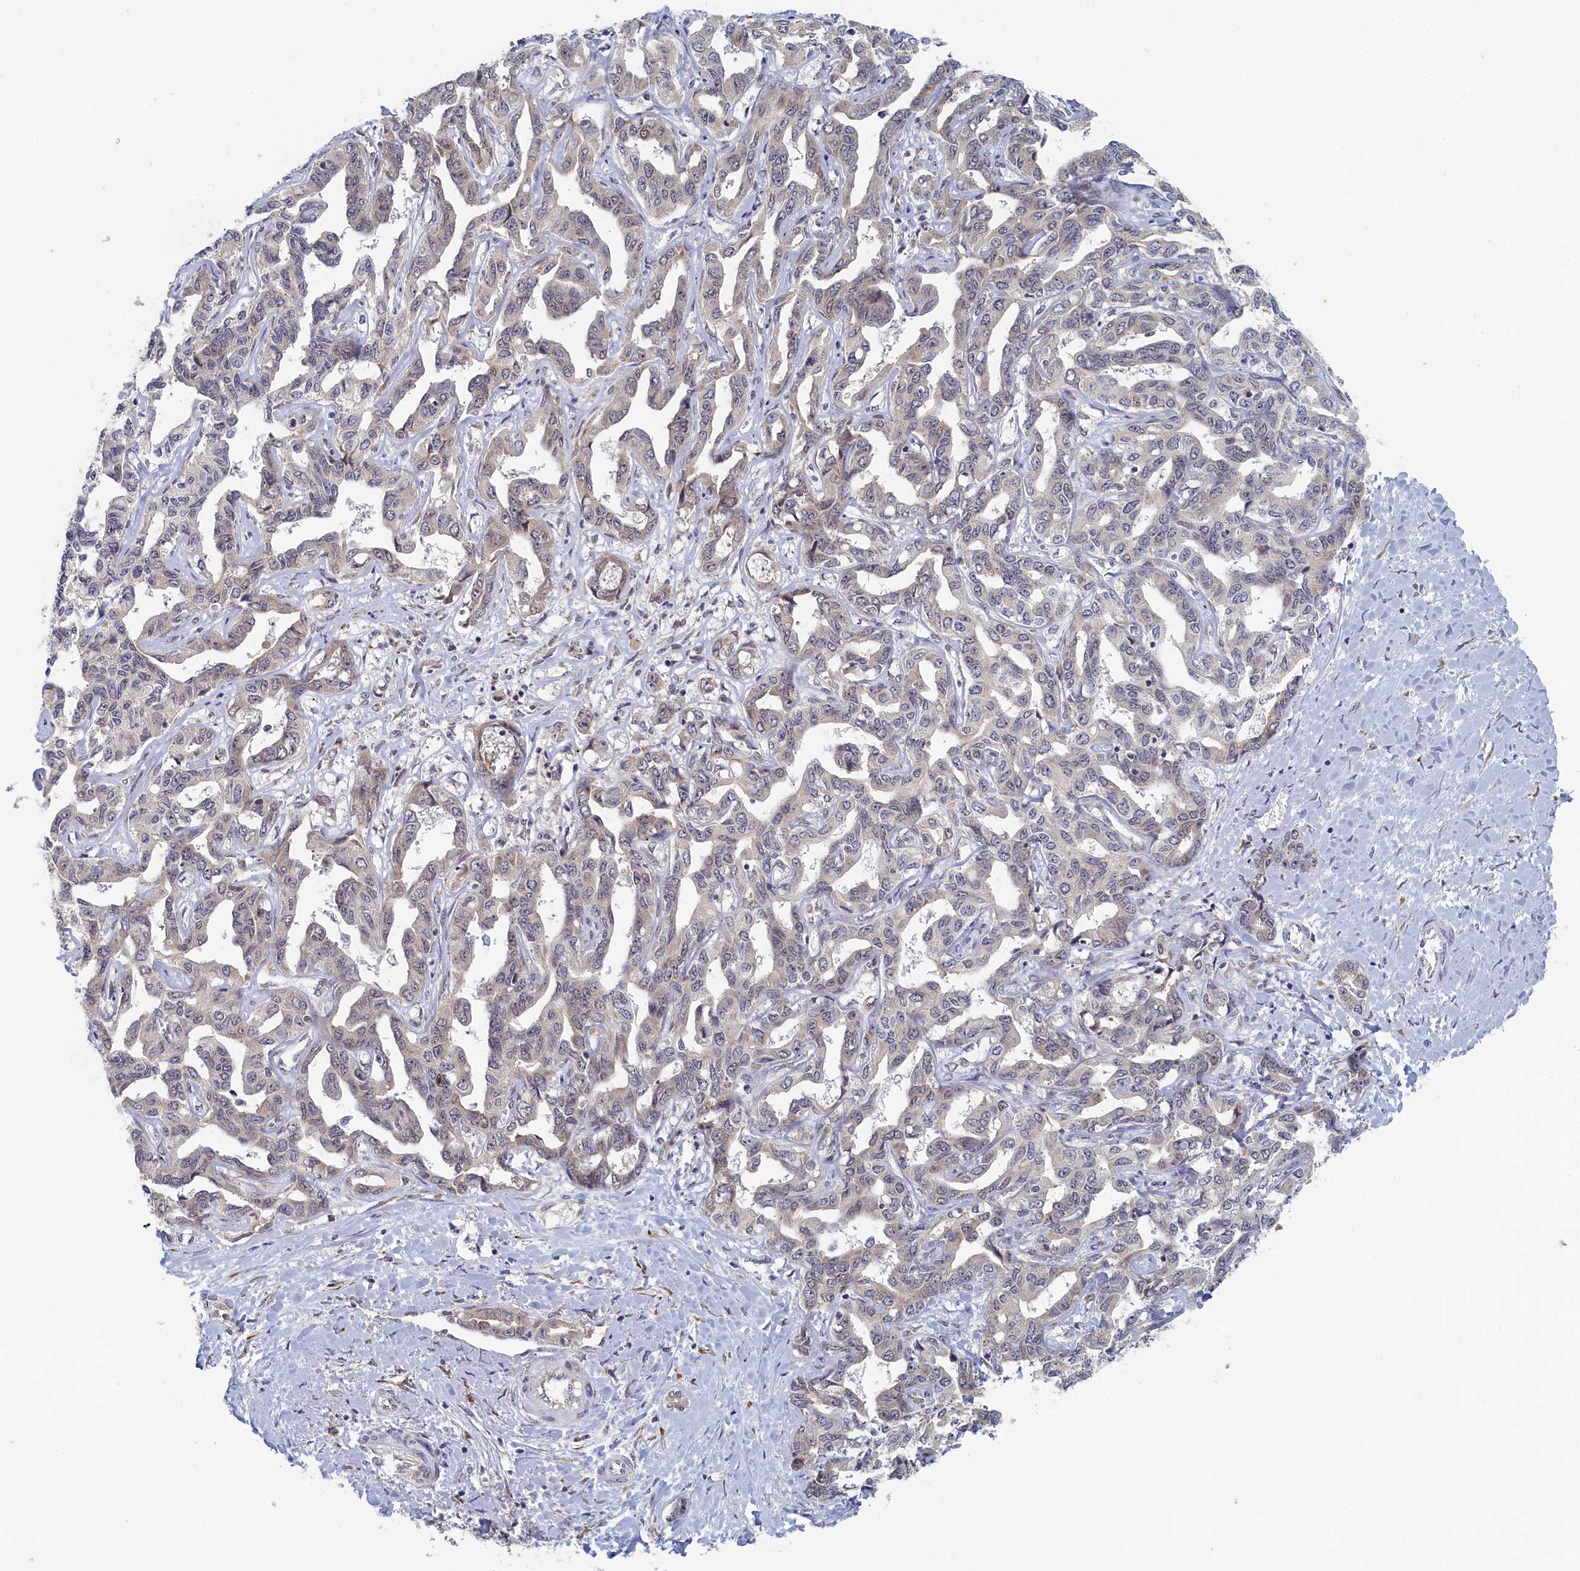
{"staining": {"intensity": "weak", "quantity": "<25%", "location": "cytoplasmic/membranous"}, "tissue": "liver cancer", "cell_type": "Tumor cells", "image_type": "cancer", "snomed": [{"axis": "morphology", "description": "Cholangiocarcinoma"}, {"axis": "topography", "description": "Liver"}], "caption": "A high-resolution histopathology image shows immunohistochemistry staining of liver cancer, which demonstrates no significant staining in tumor cells. The staining is performed using DAB brown chromogen with nuclei counter-stained in using hematoxylin.", "gene": "DNAJC17", "patient": {"sex": "male", "age": 59}}